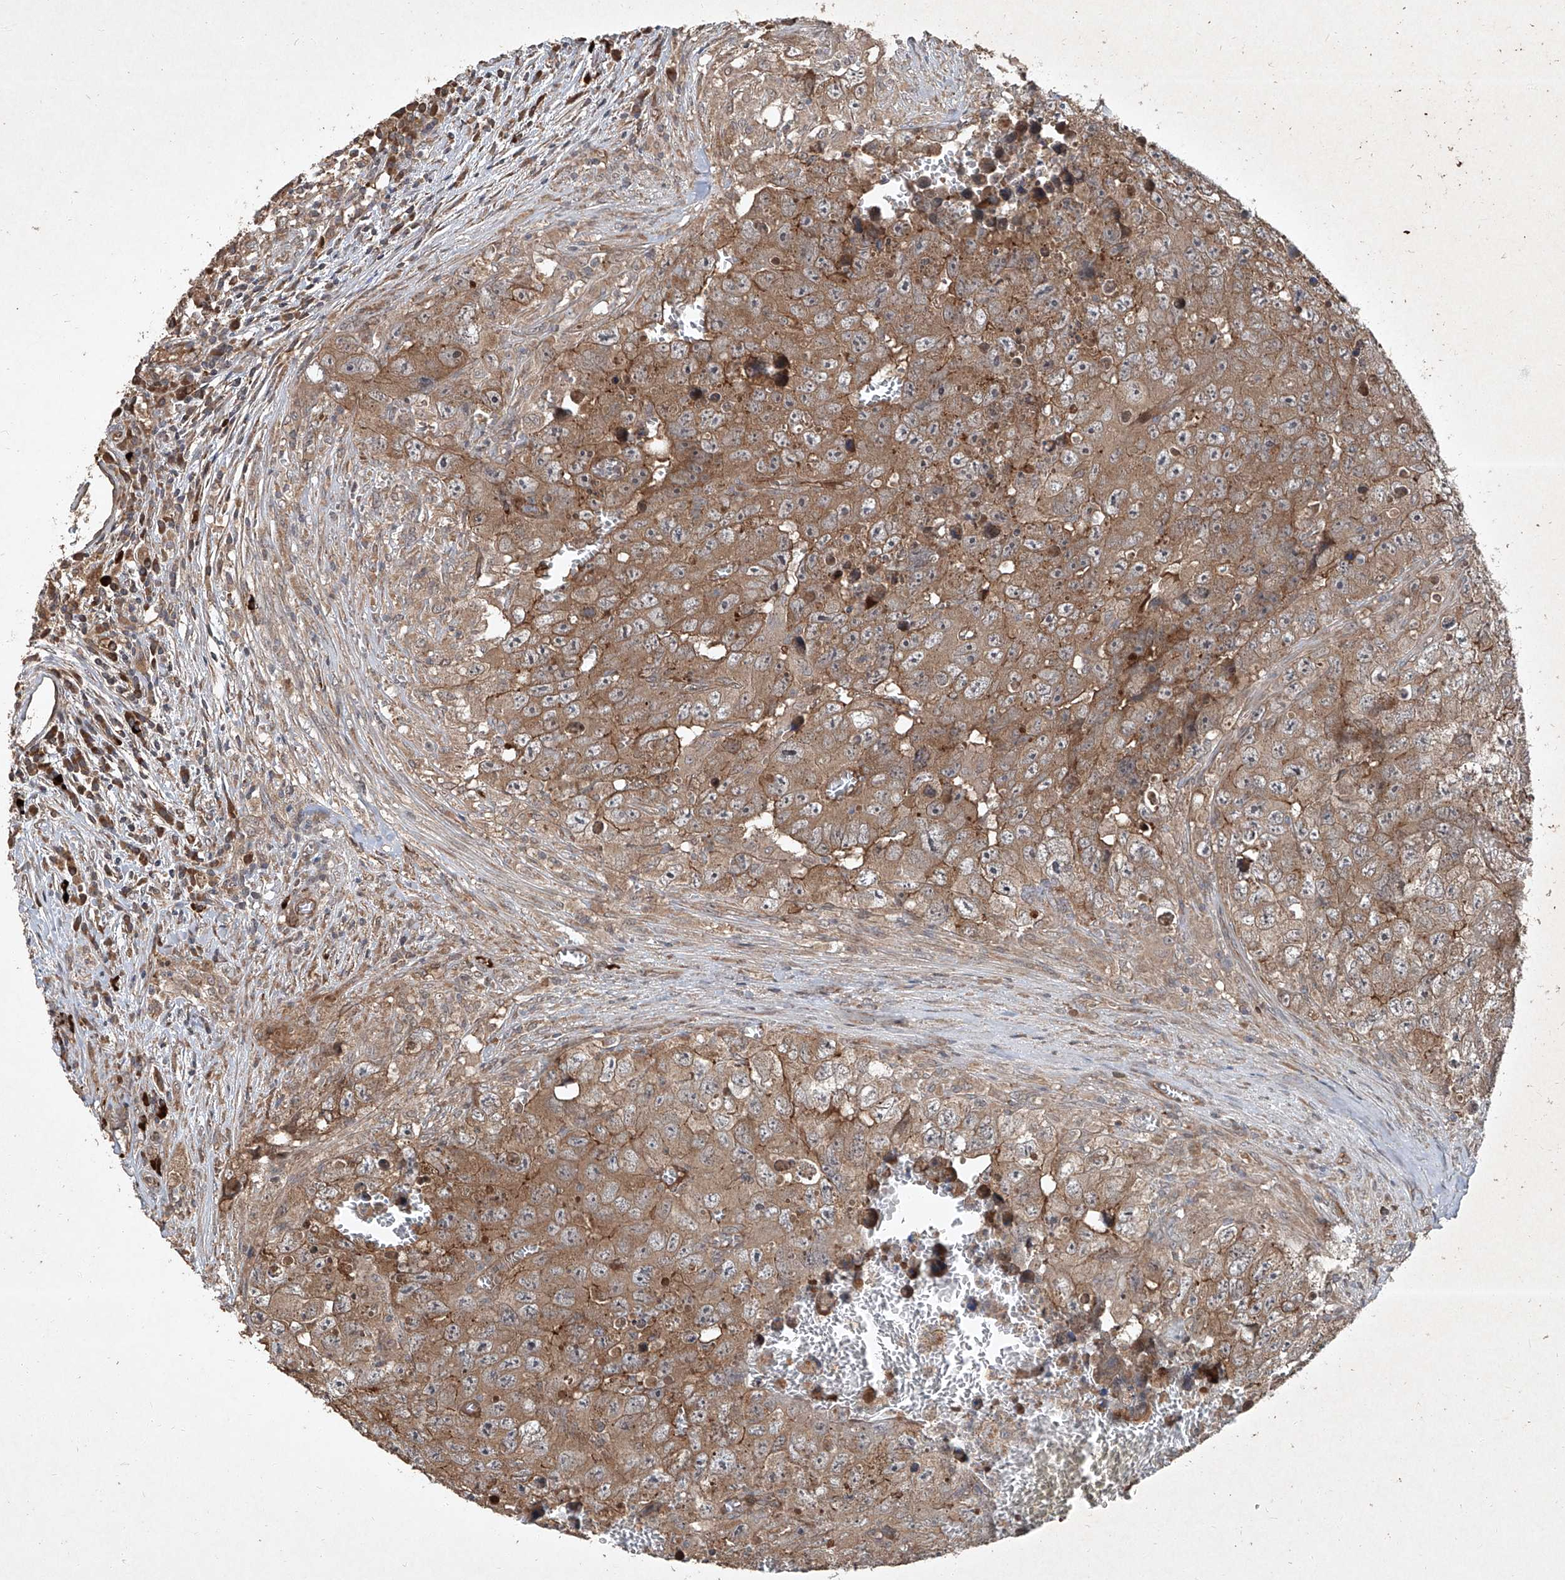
{"staining": {"intensity": "moderate", "quantity": ">75%", "location": "cytoplasmic/membranous"}, "tissue": "testis cancer", "cell_type": "Tumor cells", "image_type": "cancer", "snomed": [{"axis": "morphology", "description": "Seminoma, NOS"}, {"axis": "morphology", "description": "Carcinoma, Embryonal, NOS"}, {"axis": "topography", "description": "Testis"}], "caption": "Immunohistochemistry (IHC) micrograph of testis cancer stained for a protein (brown), which displays medium levels of moderate cytoplasmic/membranous positivity in about >75% of tumor cells.", "gene": "CCN1", "patient": {"sex": "male", "age": 43}}